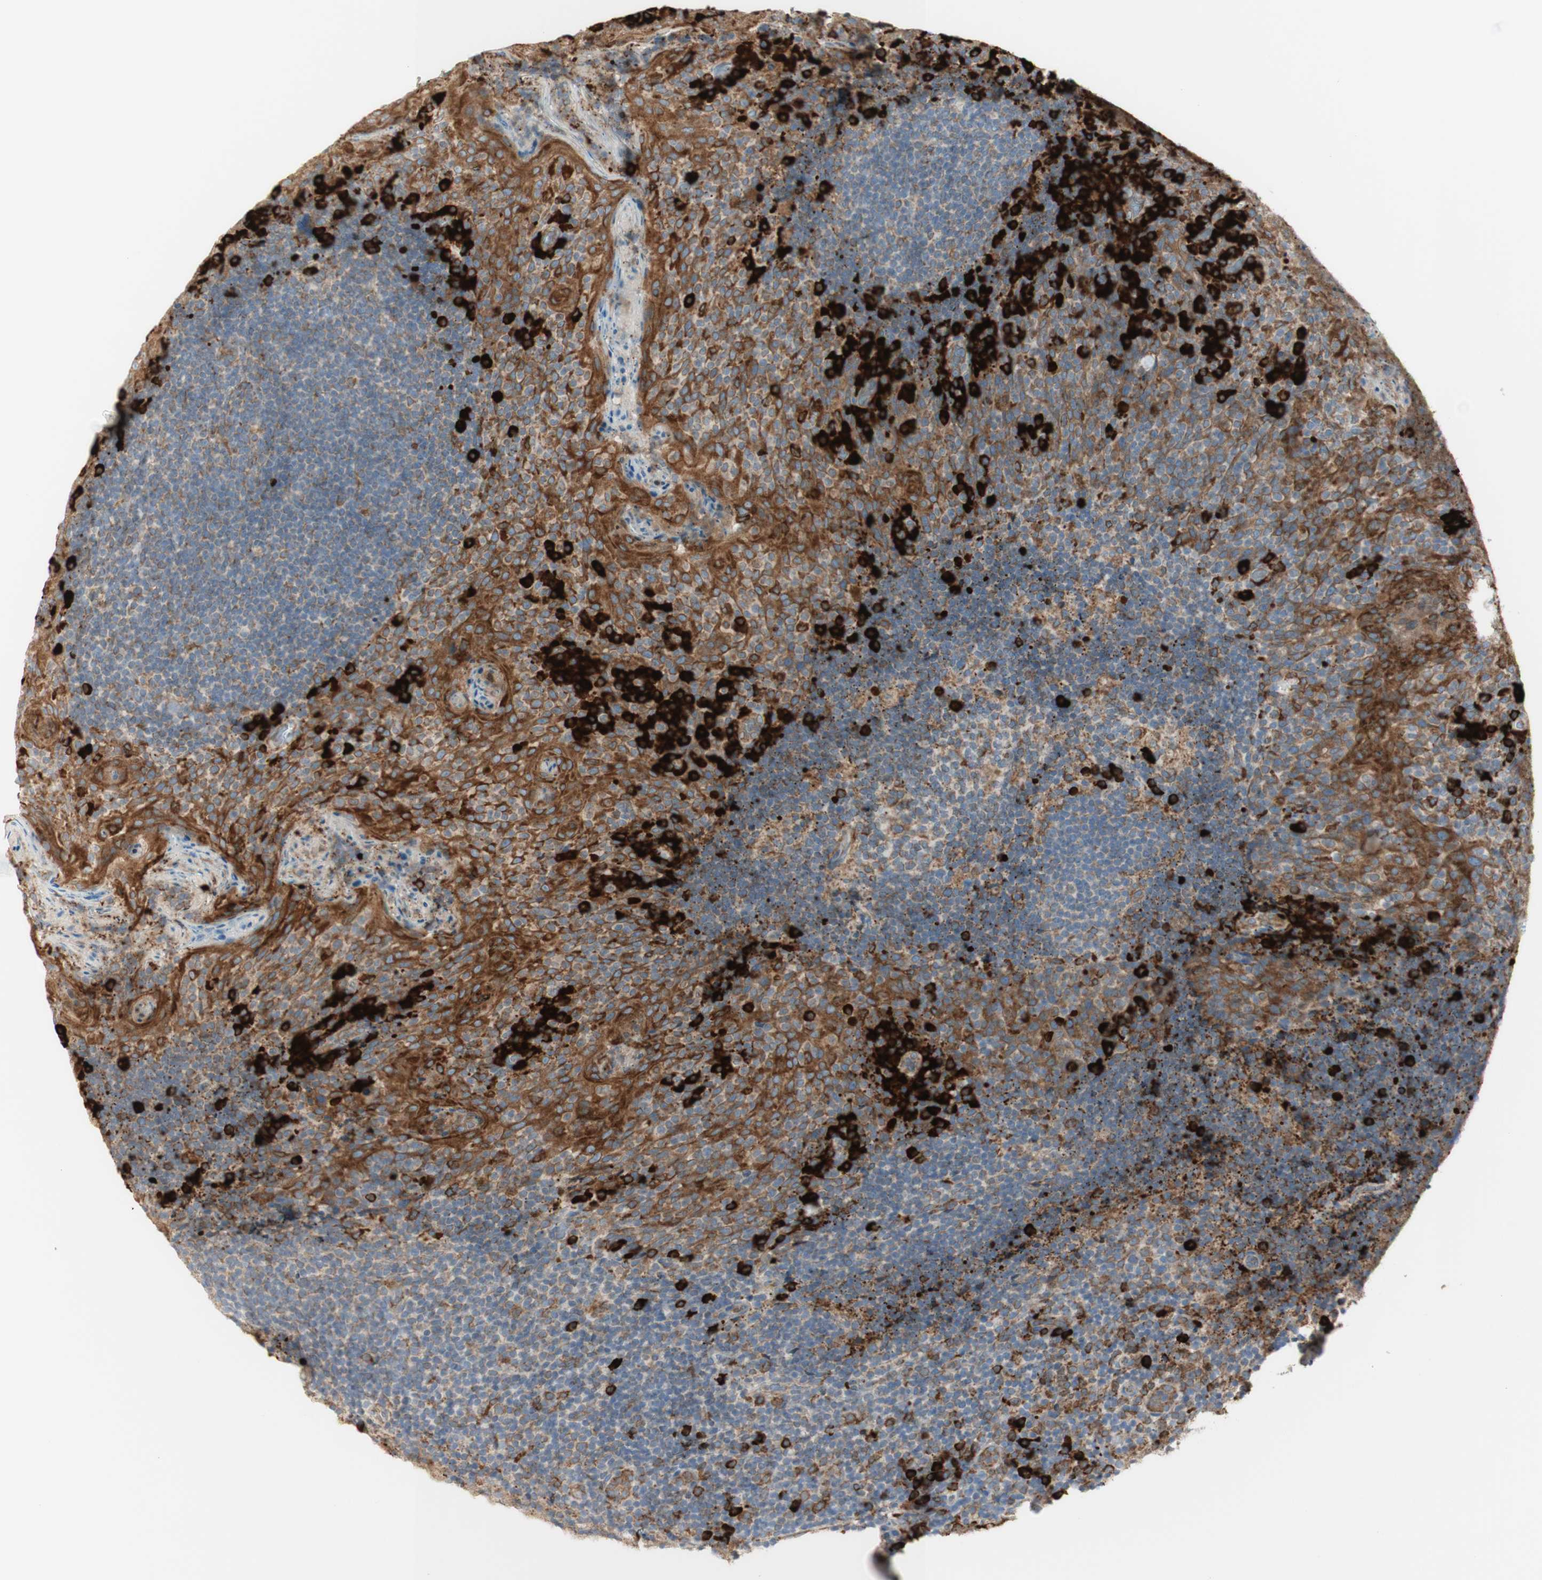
{"staining": {"intensity": "strong", "quantity": "<25%", "location": "cytoplasmic/membranous"}, "tissue": "tonsil", "cell_type": "Germinal center cells", "image_type": "normal", "snomed": [{"axis": "morphology", "description": "Normal tissue, NOS"}, {"axis": "topography", "description": "Tonsil"}], "caption": "Immunohistochemical staining of unremarkable tonsil demonstrates <25% levels of strong cytoplasmic/membranous protein positivity in about <25% of germinal center cells. (IHC, brightfield microscopy, high magnification).", "gene": "MANF", "patient": {"sex": "male", "age": 17}}